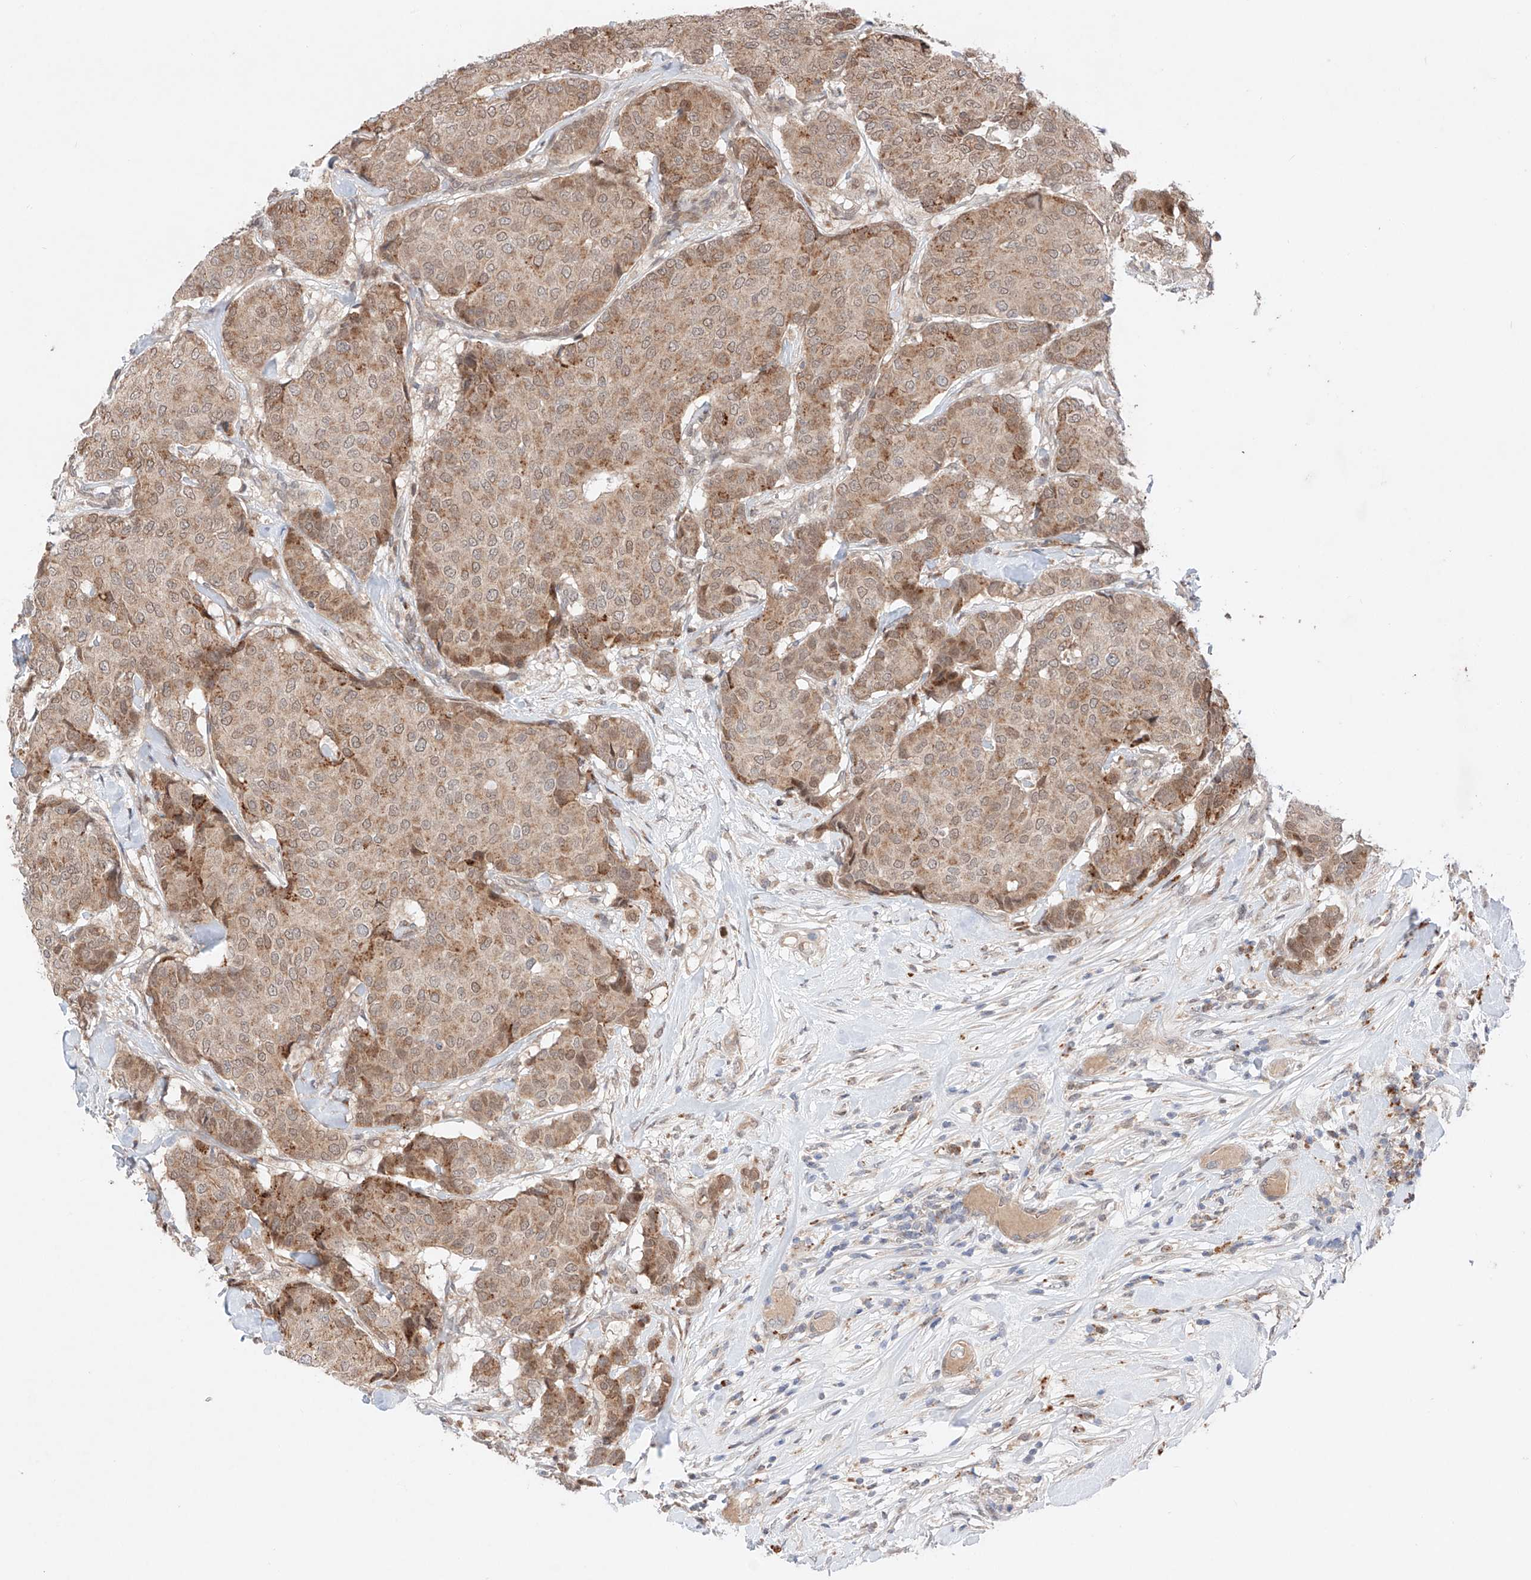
{"staining": {"intensity": "moderate", "quantity": ">75%", "location": "cytoplasmic/membranous"}, "tissue": "breast cancer", "cell_type": "Tumor cells", "image_type": "cancer", "snomed": [{"axis": "morphology", "description": "Duct carcinoma"}, {"axis": "topography", "description": "Breast"}], "caption": "Brown immunohistochemical staining in intraductal carcinoma (breast) reveals moderate cytoplasmic/membranous positivity in about >75% of tumor cells.", "gene": "GCNT1", "patient": {"sex": "female", "age": 75}}